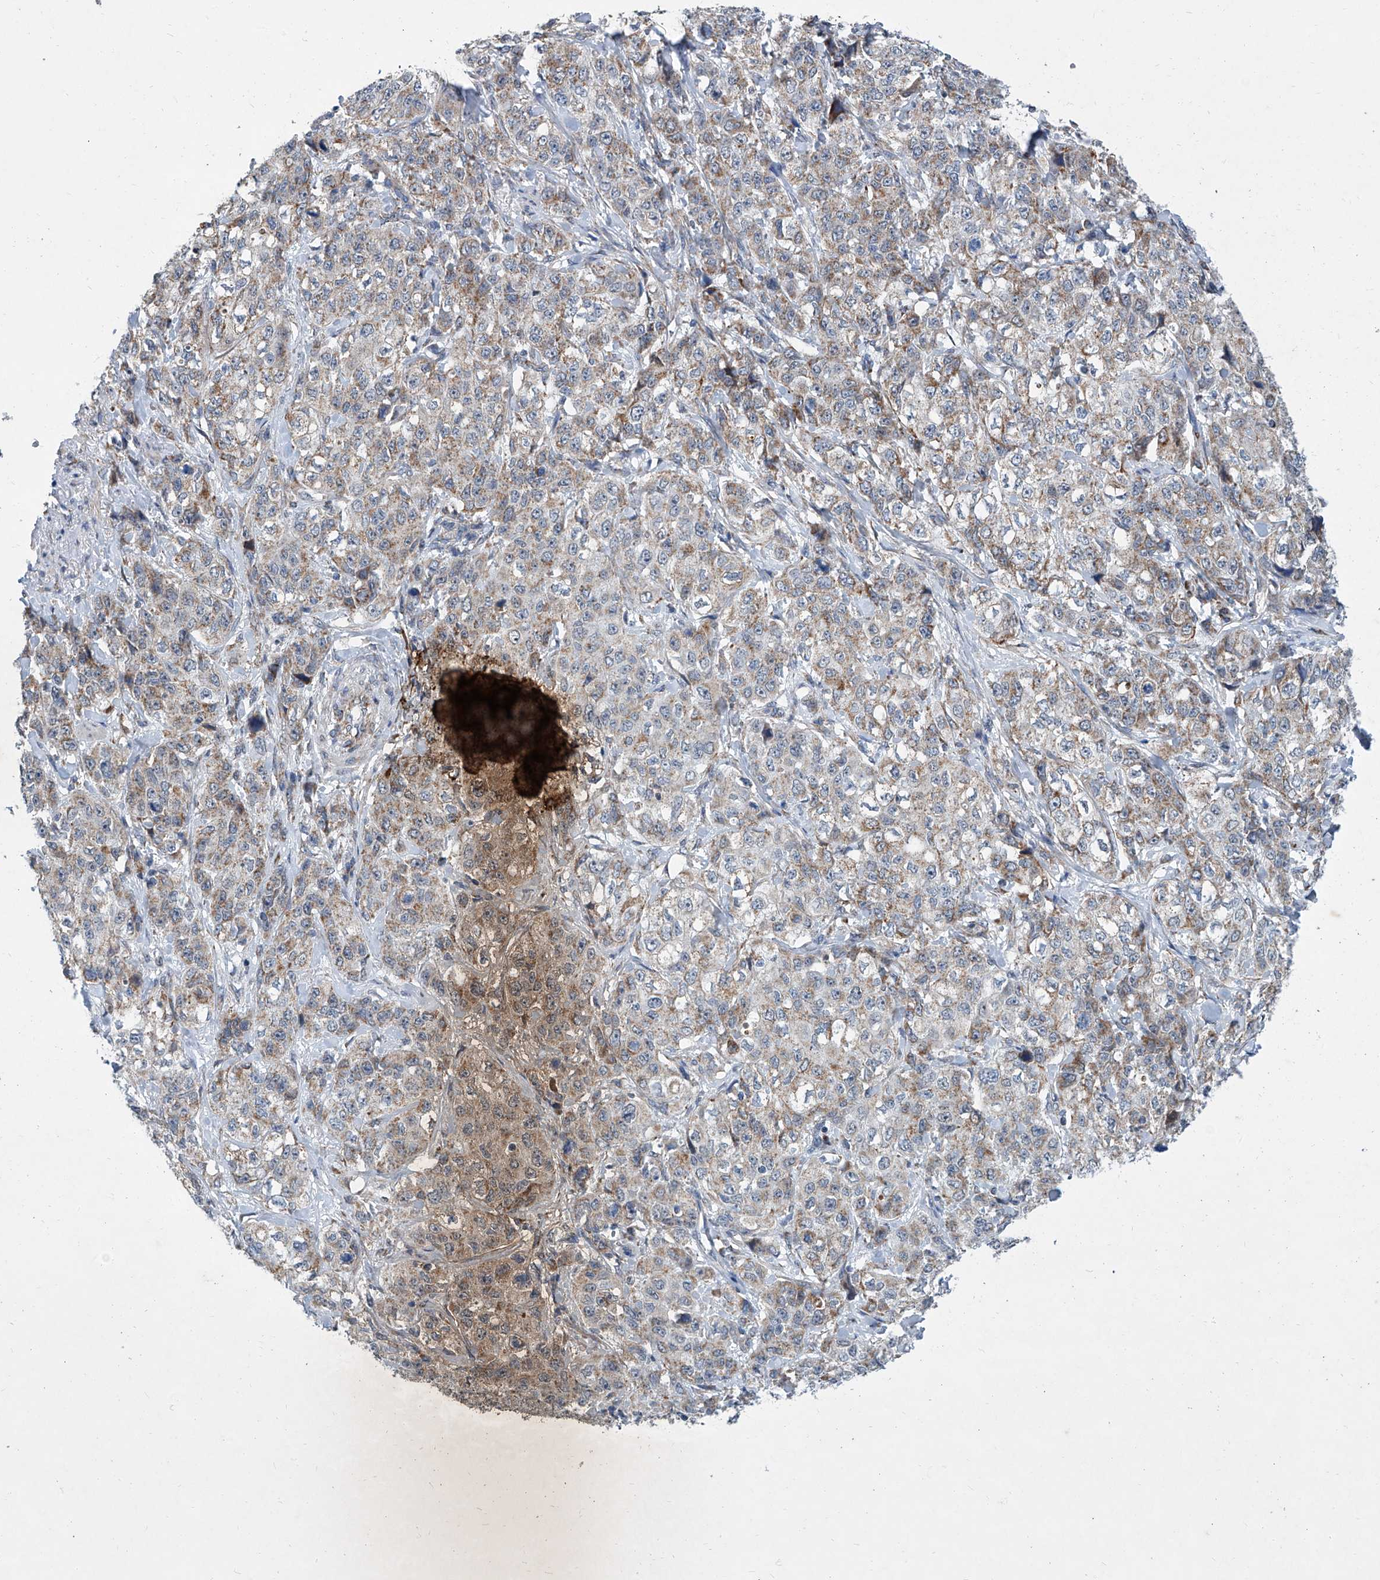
{"staining": {"intensity": "weak", "quantity": ">75%", "location": "cytoplasmic/membranous"}, "tissue": "stomach cancer", "cell_type": "Tumor cells", "image_type": "cancer", "snomed": [{"axis": "morphology", "description": "Adenocarcinoma, NOS"}, {"axis": "topography", "description": "Stomach"}], "caption": "Stomach adenocarcinoma was stained to show a protein in brown. There is low levels of weak cytoplasmic/membranous positivity in approximately >75% of tumor cells. The staining was performed using DAB (3,3'-diaminobenzidine), with brown indicating positive protein expression. Nuclei are stained blue with hematoxylin.", "gene": "USP48", "patient": {"sex": "male", "age": 48}}